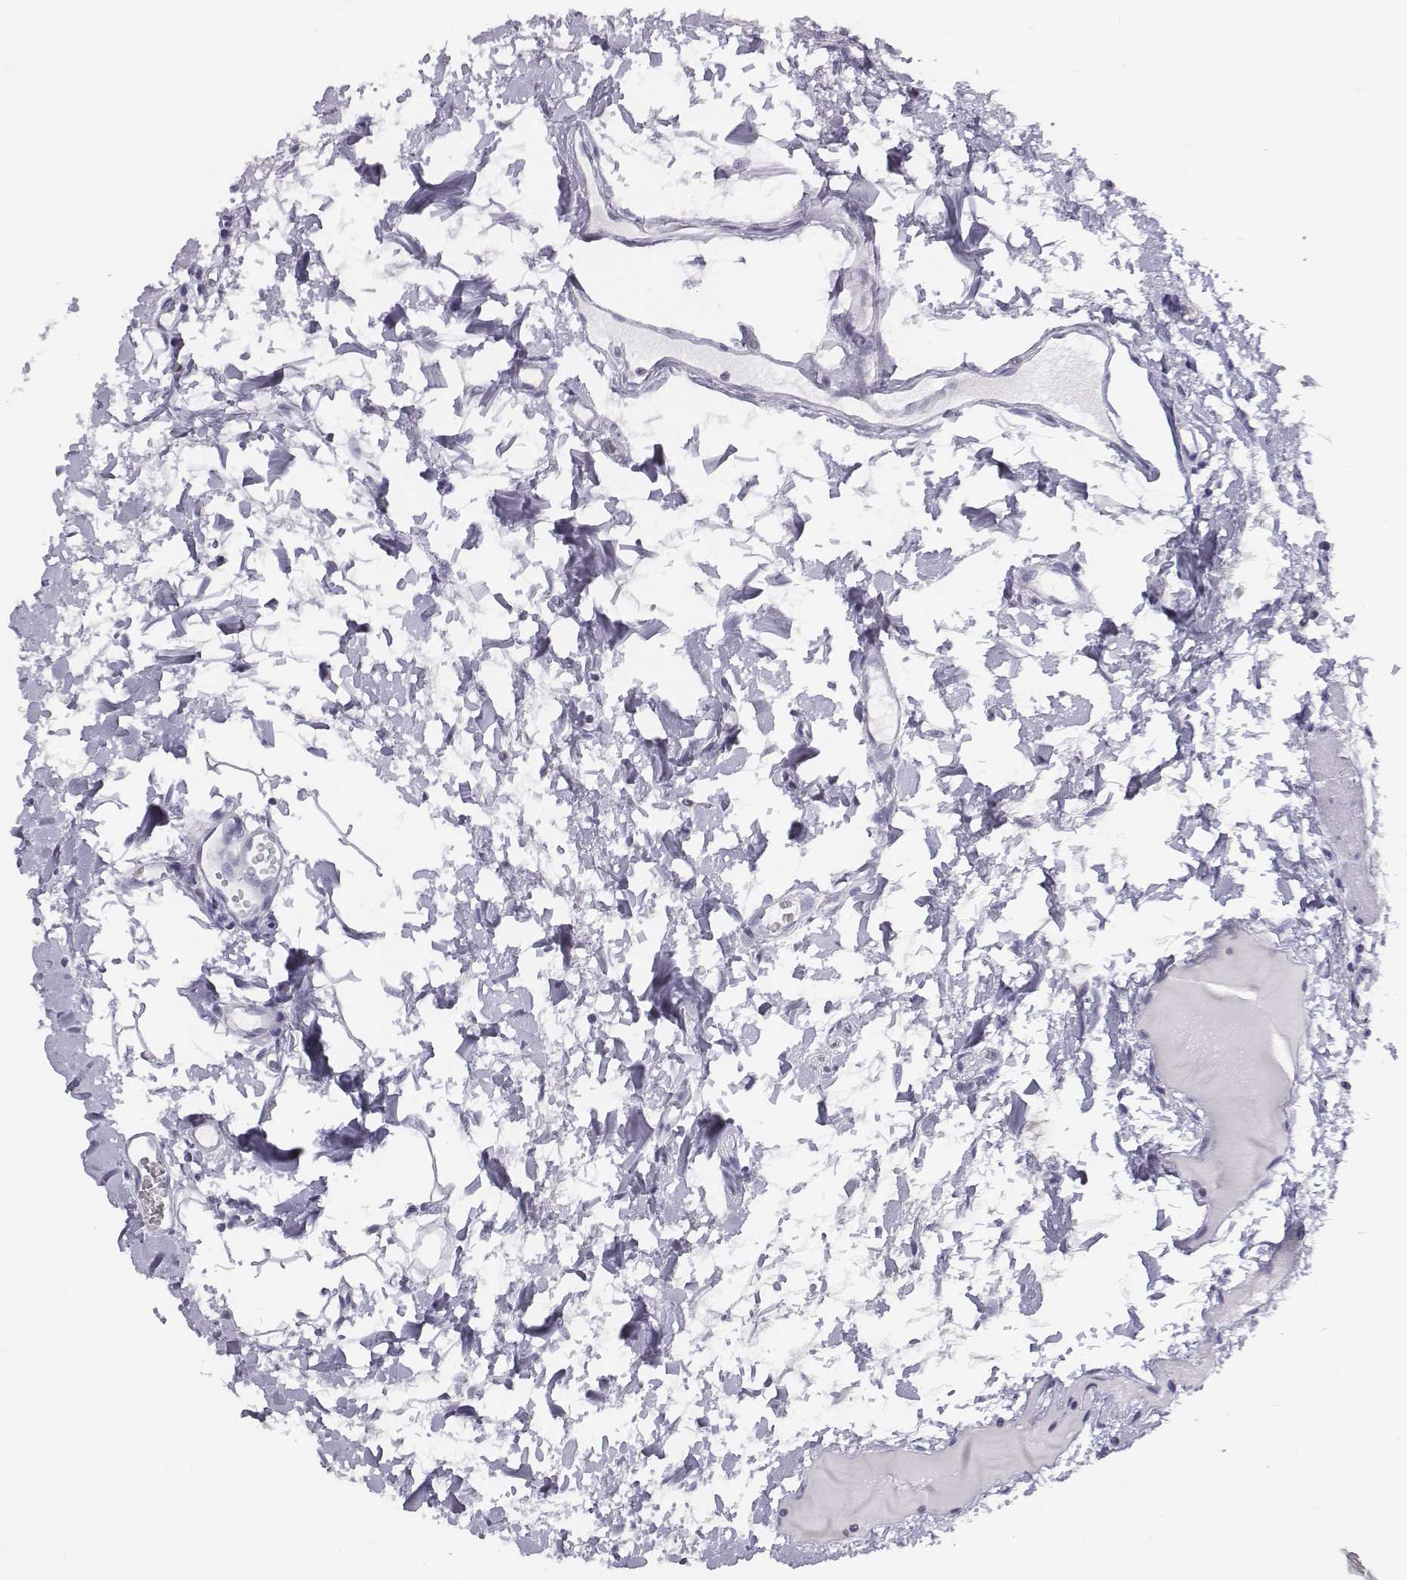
{"staining": {"intensity": "weak", "quantity": "<25%", "location": "nuclear"}, "tissue": "stomach", "cell_type": "Glandular cells", "image_type": "normal", "snomed": [{"axis": "morphology", "description": "Normal tissue, NOS"}, {"axis": "topography", "description": "Stomach"}], "caption": "Protein analysis of normal stomach demonstrates no significant expression in glandular cells.", "gene": "BARHL1", "patient": {"sex": "male", "age": 55}}